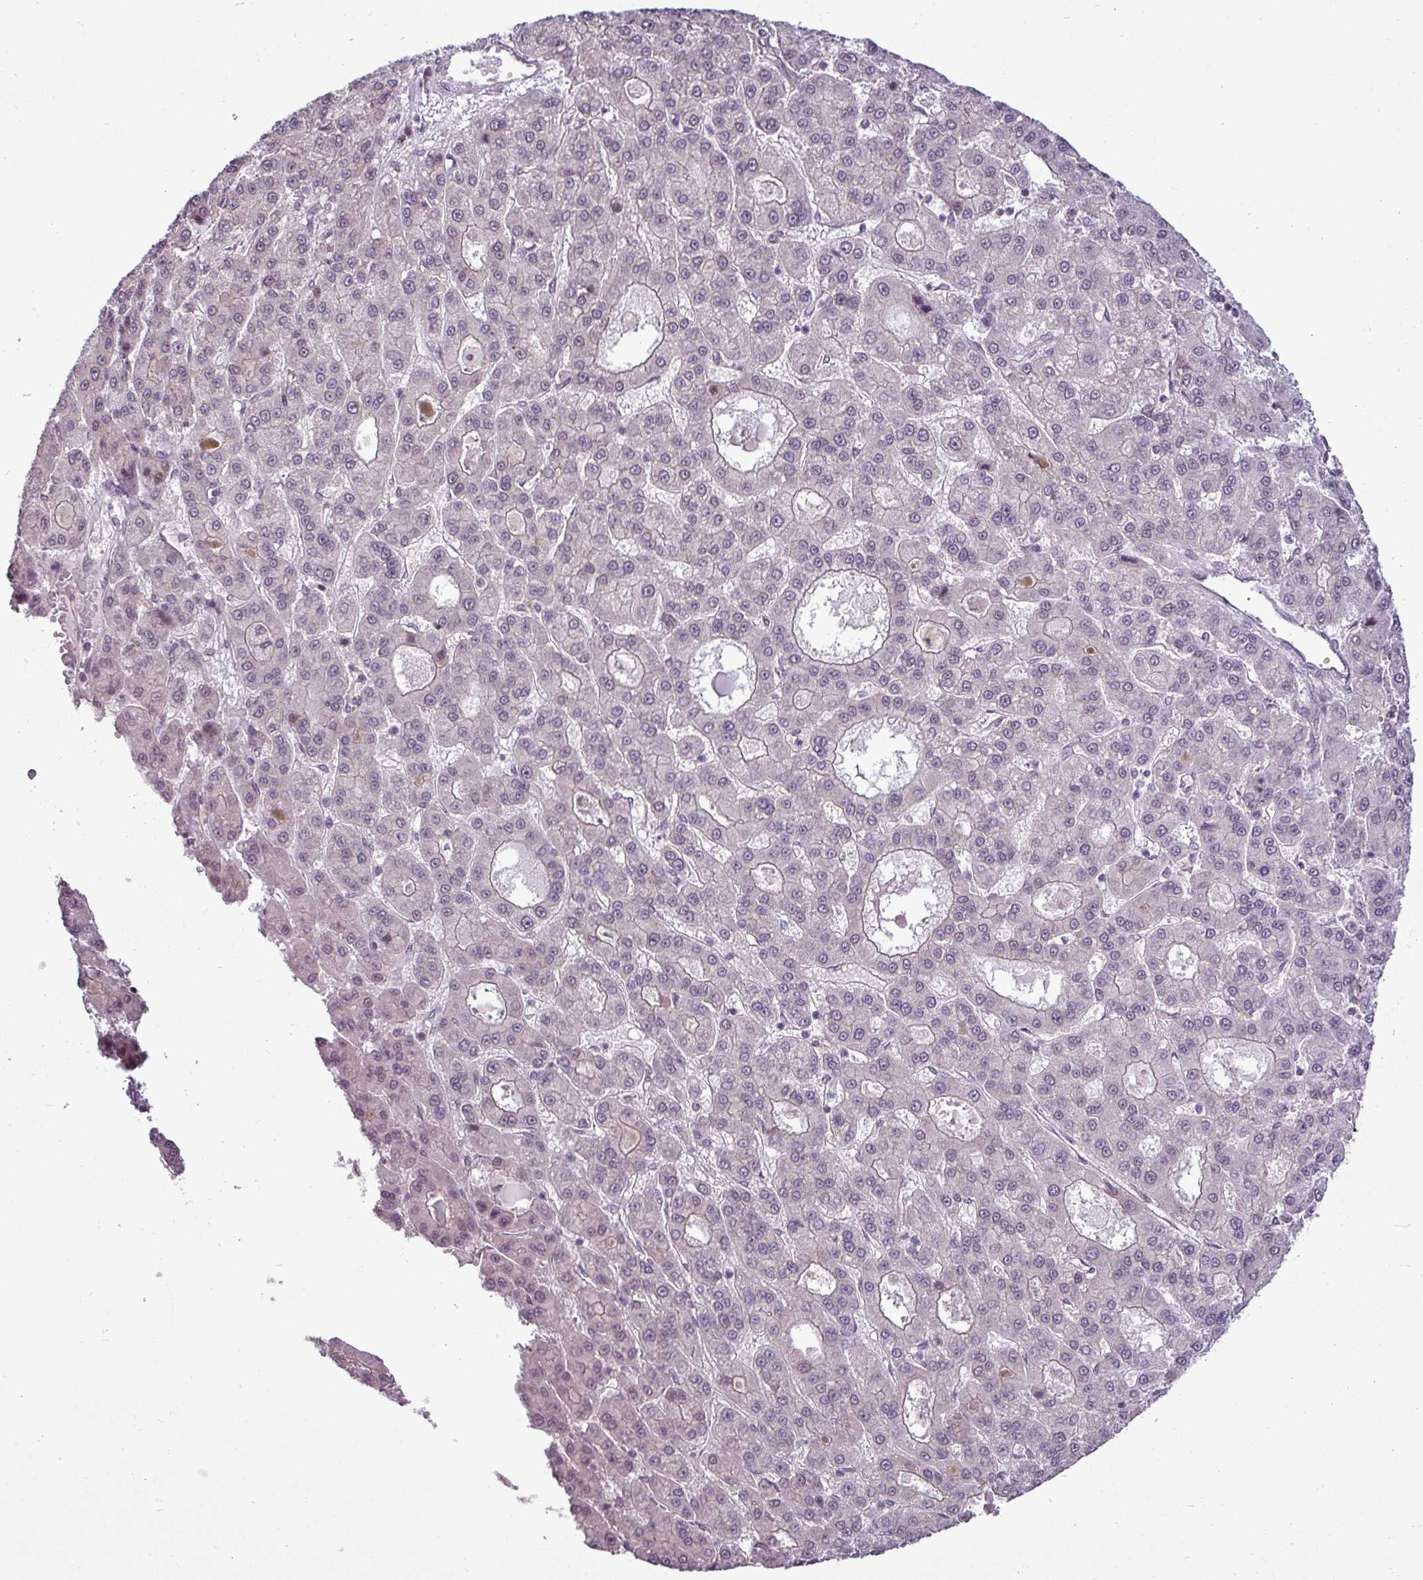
{"staining": {"intensity": "negative", "quantity": "none", "location": "none"}, "tissue": "liver cancer", "cell_type": "Tumor cells", "image_type": "cancer", "snomed": [{"axis": "morphology", "description": "Carcinoma, Hepatocellular, NOS"}, {"axis": "topography", "description": "Liver"}], "caption": "This is an immunohistochemistry image of human hepatocellular carcinoma (liver). There is no positivity in tumor cells.", "gene": "GPT2", "patient": {"sex": "male", "age": 70}}